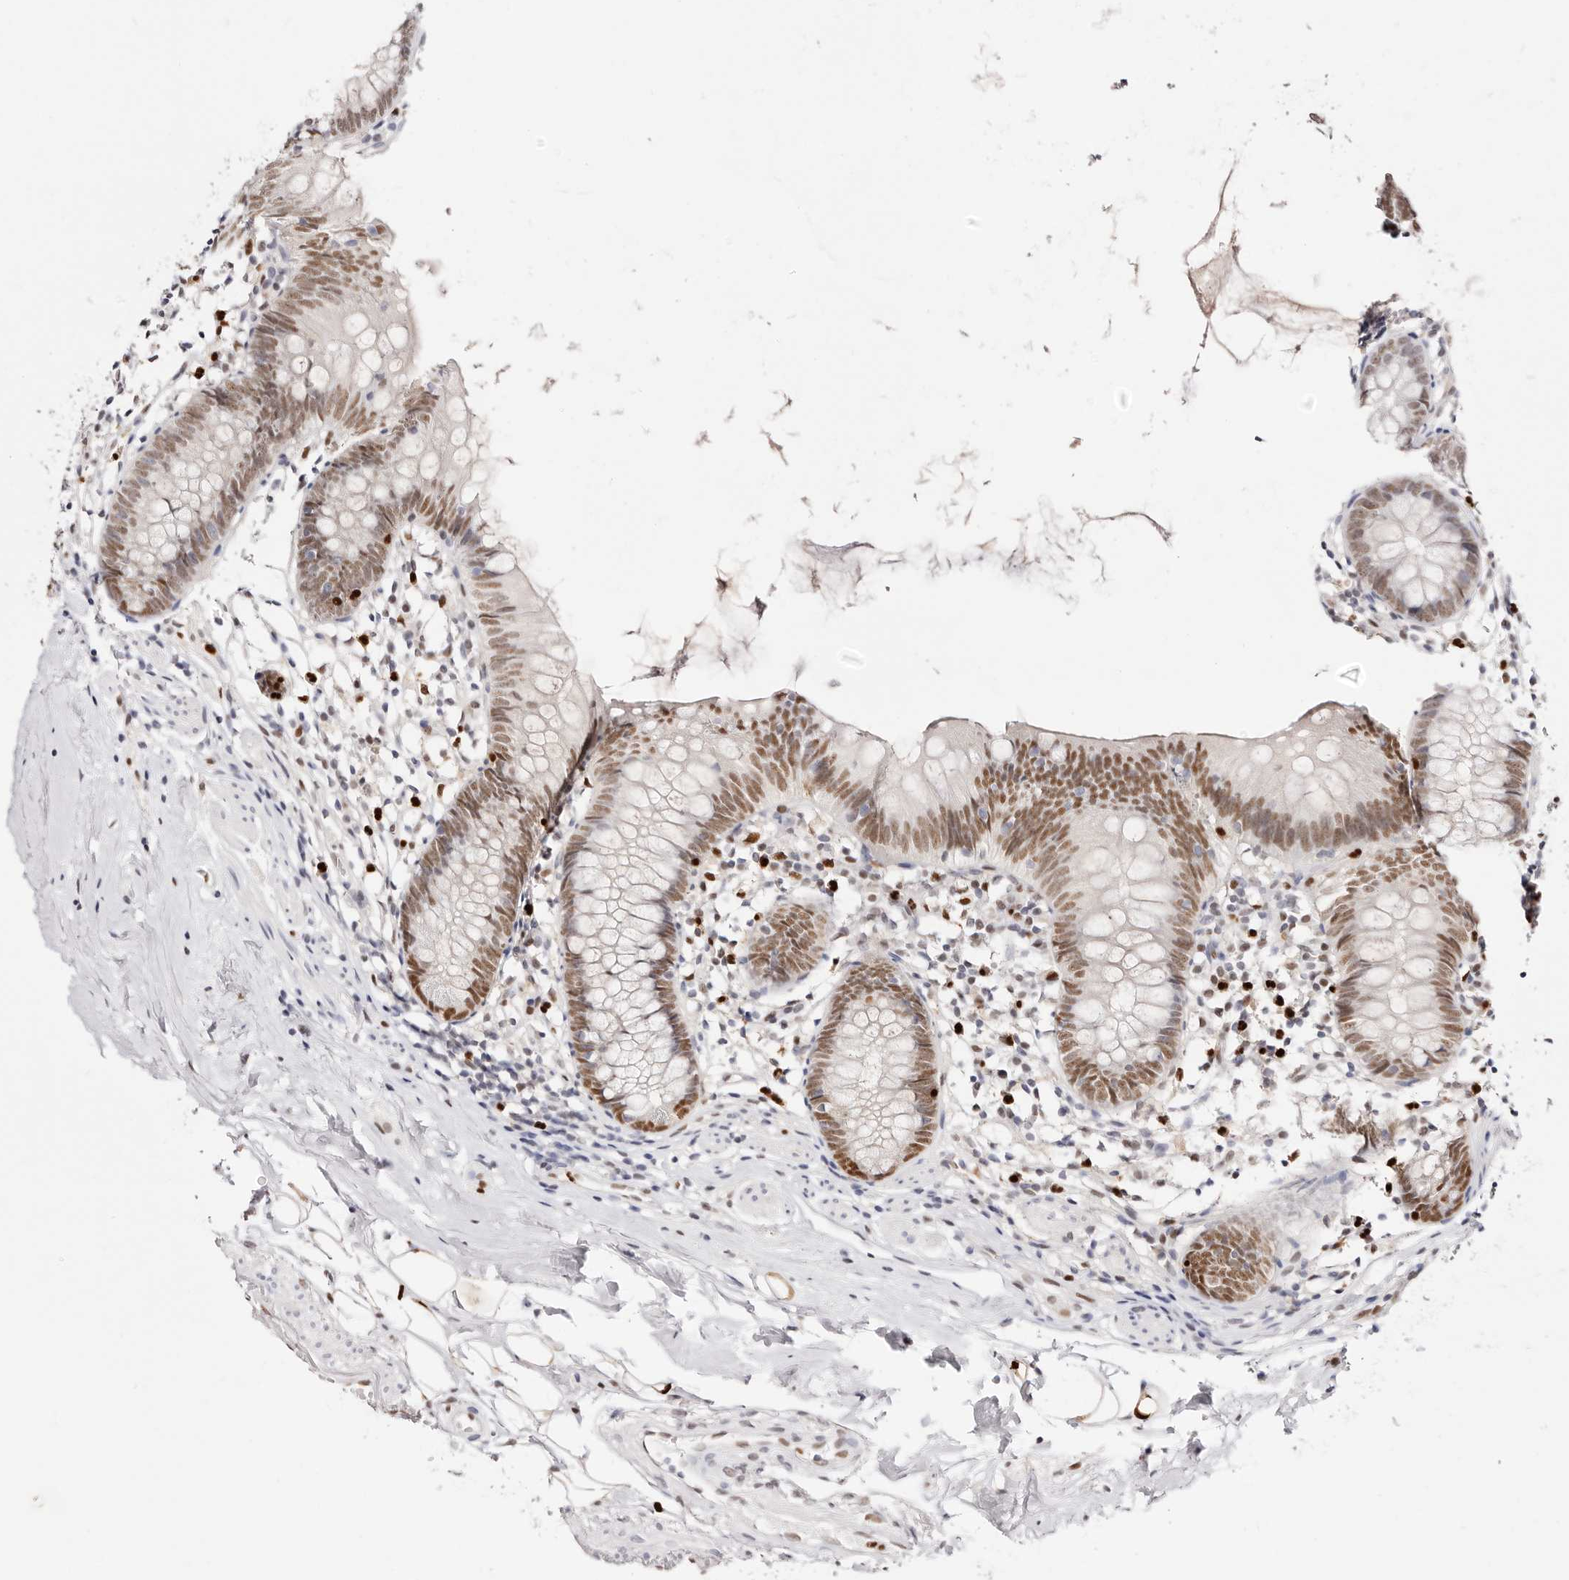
{"staining": {"intensity": "moderate", "quantity": ">75%", "location": "nuclear"}, "tissue": "appendix", "cell_type": "Glandular cells", "image_type": "normal", "snomed": [{"axis": "morphology", "description": "Normal tissue, NOS"}, {"axis": "topography", "description": "Appendix"}], "caption": "Benign appendix displays moderate nuclear positivity in about >75% of glandular cells, visualized by immunohistochemistry. (brown staining indicates protein expression, while blue staining denotes nuclei).", "gene": "TKT", "patient": {"sex": "female", "age": 62}}